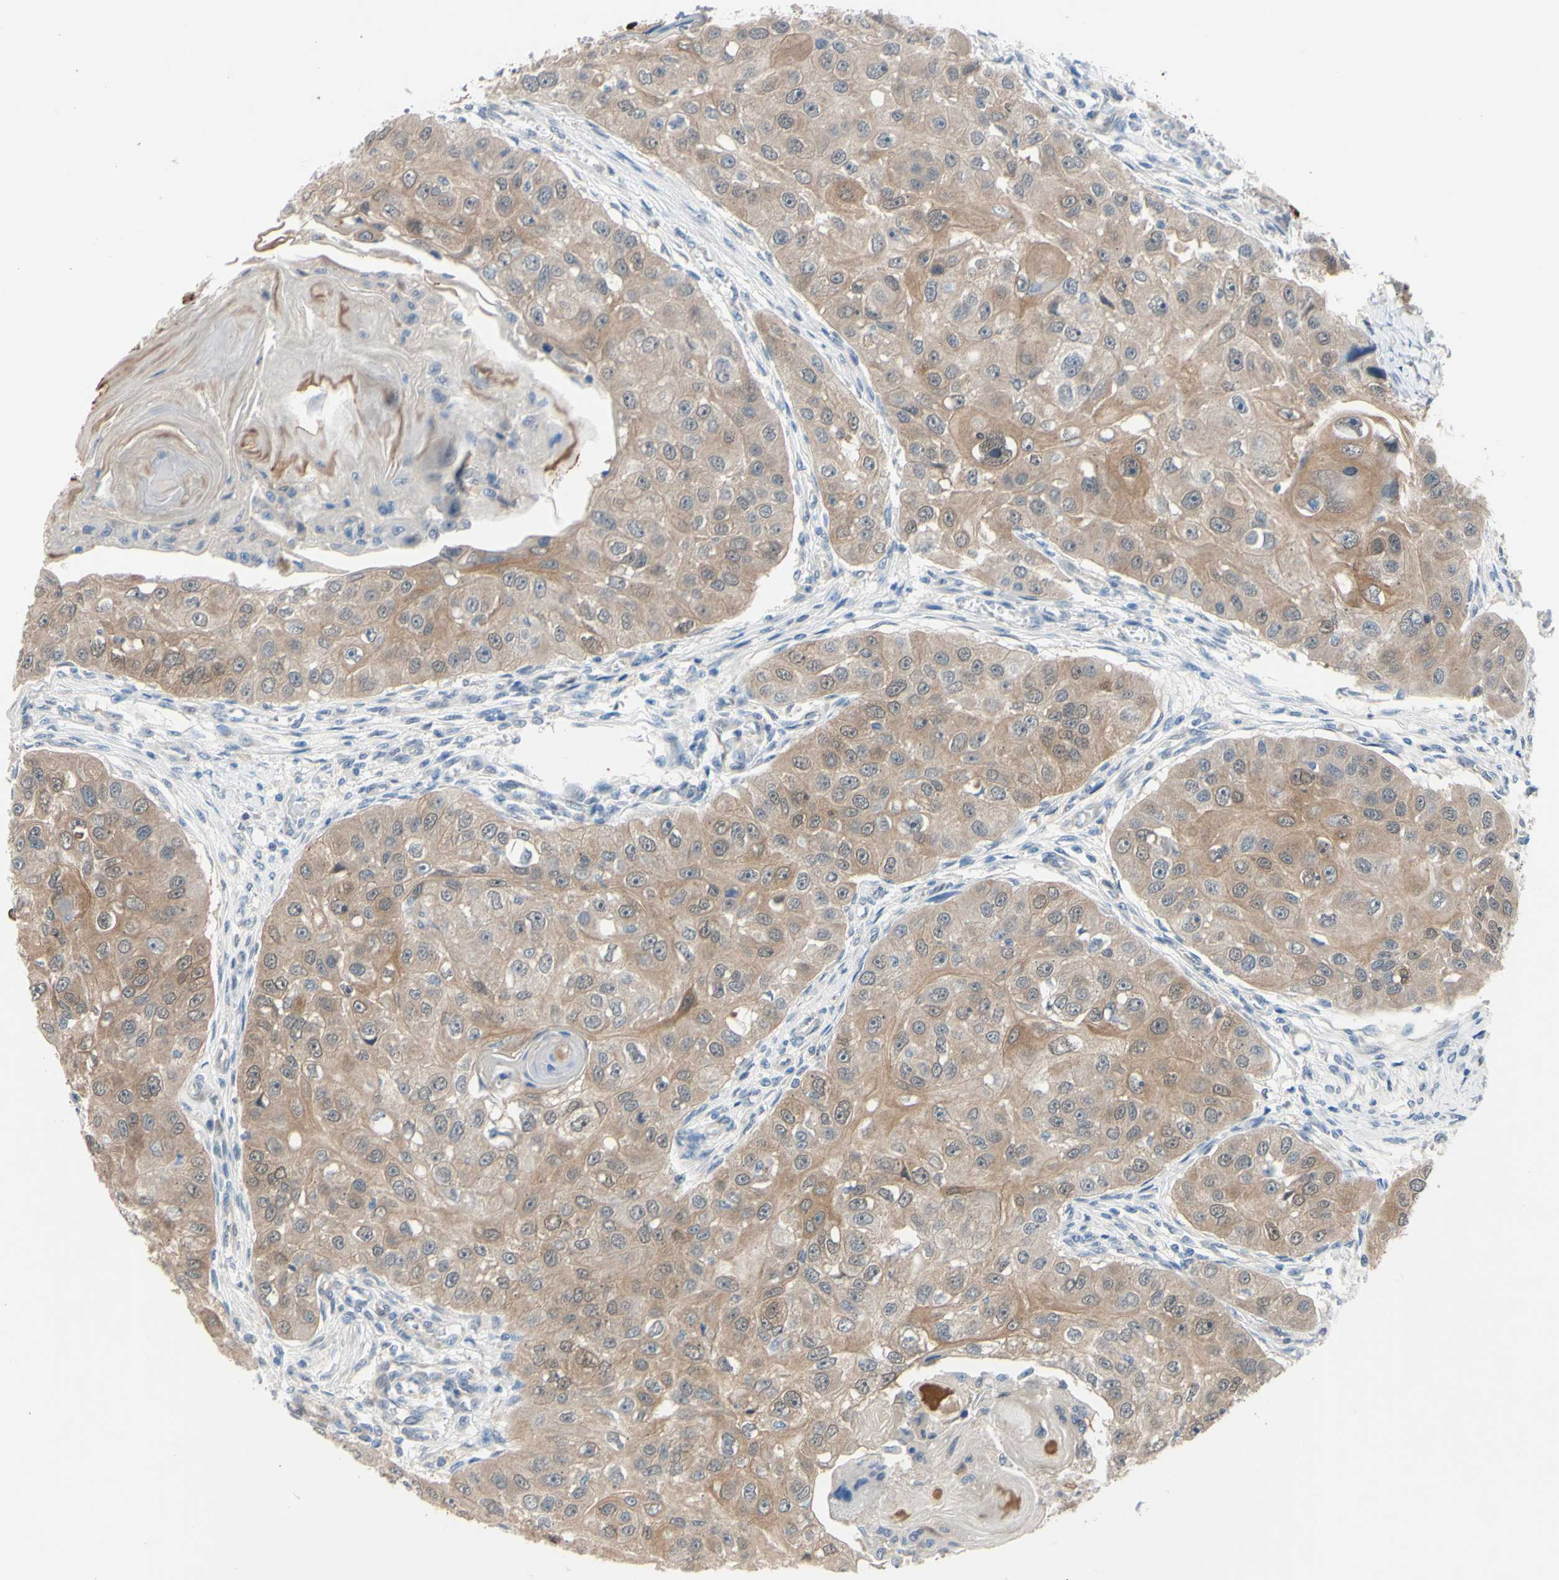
{"staining": {"intensity": "weak", "quantity": ">75%", "location": "cytoplasmic/membranous"}, "tissue": "head and neck cancer", "cell_type": "Tumor cells", "image_type": "cancer", "snomed": [{"axis": "morphology", "description": "Normal tissue, NOS"}, {"axis": "morphology", "description": "Squamous cell carcinoma, NOS"}, {"axis": "topography", "description": "Skeletal muscle"}, {"axis": "topography", "description": "Head-Neck"}], "caption": "Squamous cell carcinoma (head and neck) was stained to show a protein in brown. There is low levels of weak cytoplasmic/membranous expression in approximately >75% of tumor cells.", "gene": "NOL3", "patient": {"sex": "male", "age": 51}}